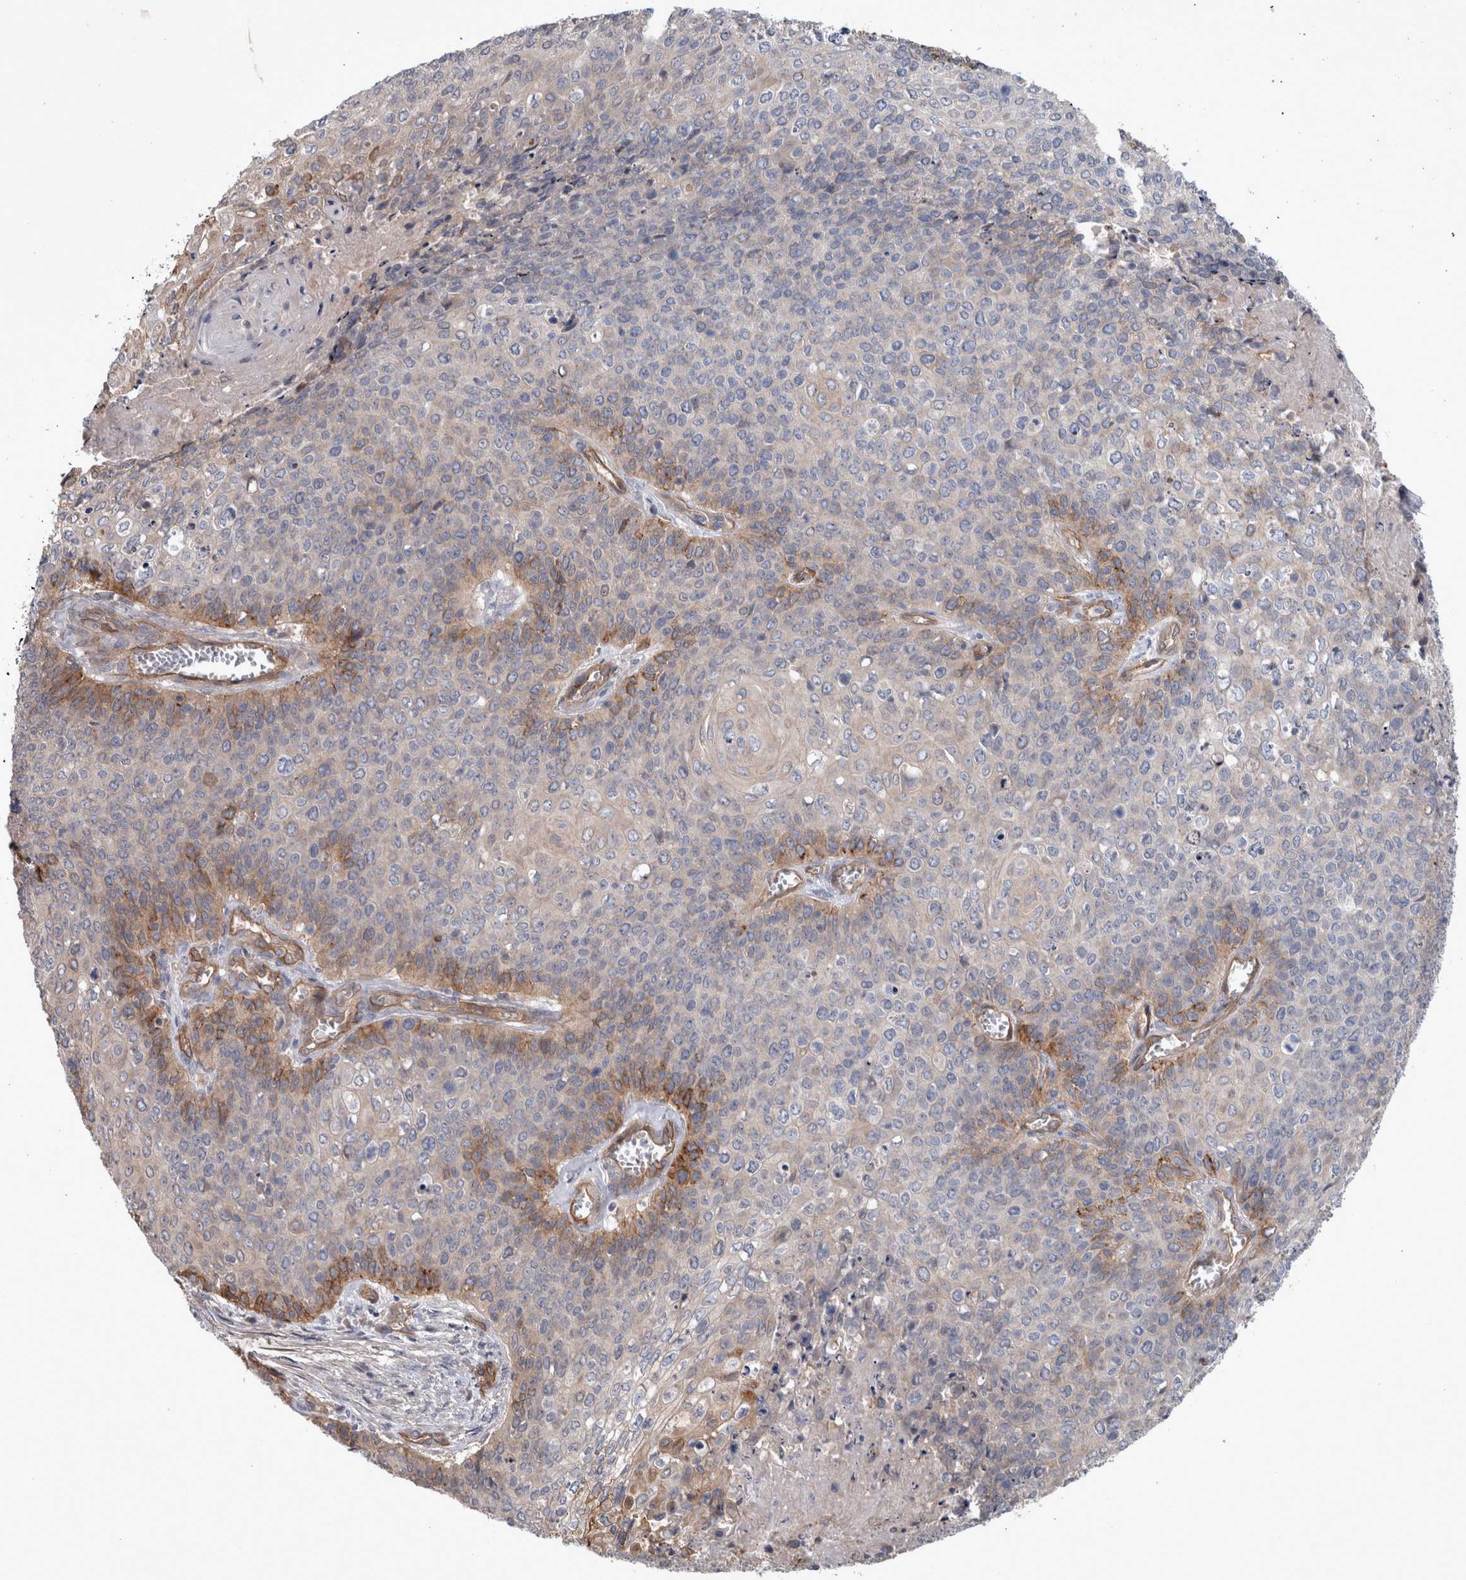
{"staining": {"intensity": "moderate", "quantity": "<25%", "location": "cytoplasmic/membranous"}, "tissue": "cervical cancer", "cell_type": "Tumor cells", "image_type": "cancer", "snomed": [{"axis": "morphology", "description": "Squamous cell carcinoma, NOS"}, {"axis": "topography", "description": "Cervix"}], "caption": "Brown immunohistochemical staining in human squamous cell carcinoma (cervical) shows moderate cytoplasmic/membranous staining in about <25% of tumor cells.", "gene": "BCAM", "patient": {"sex": "female", "age": 39}}